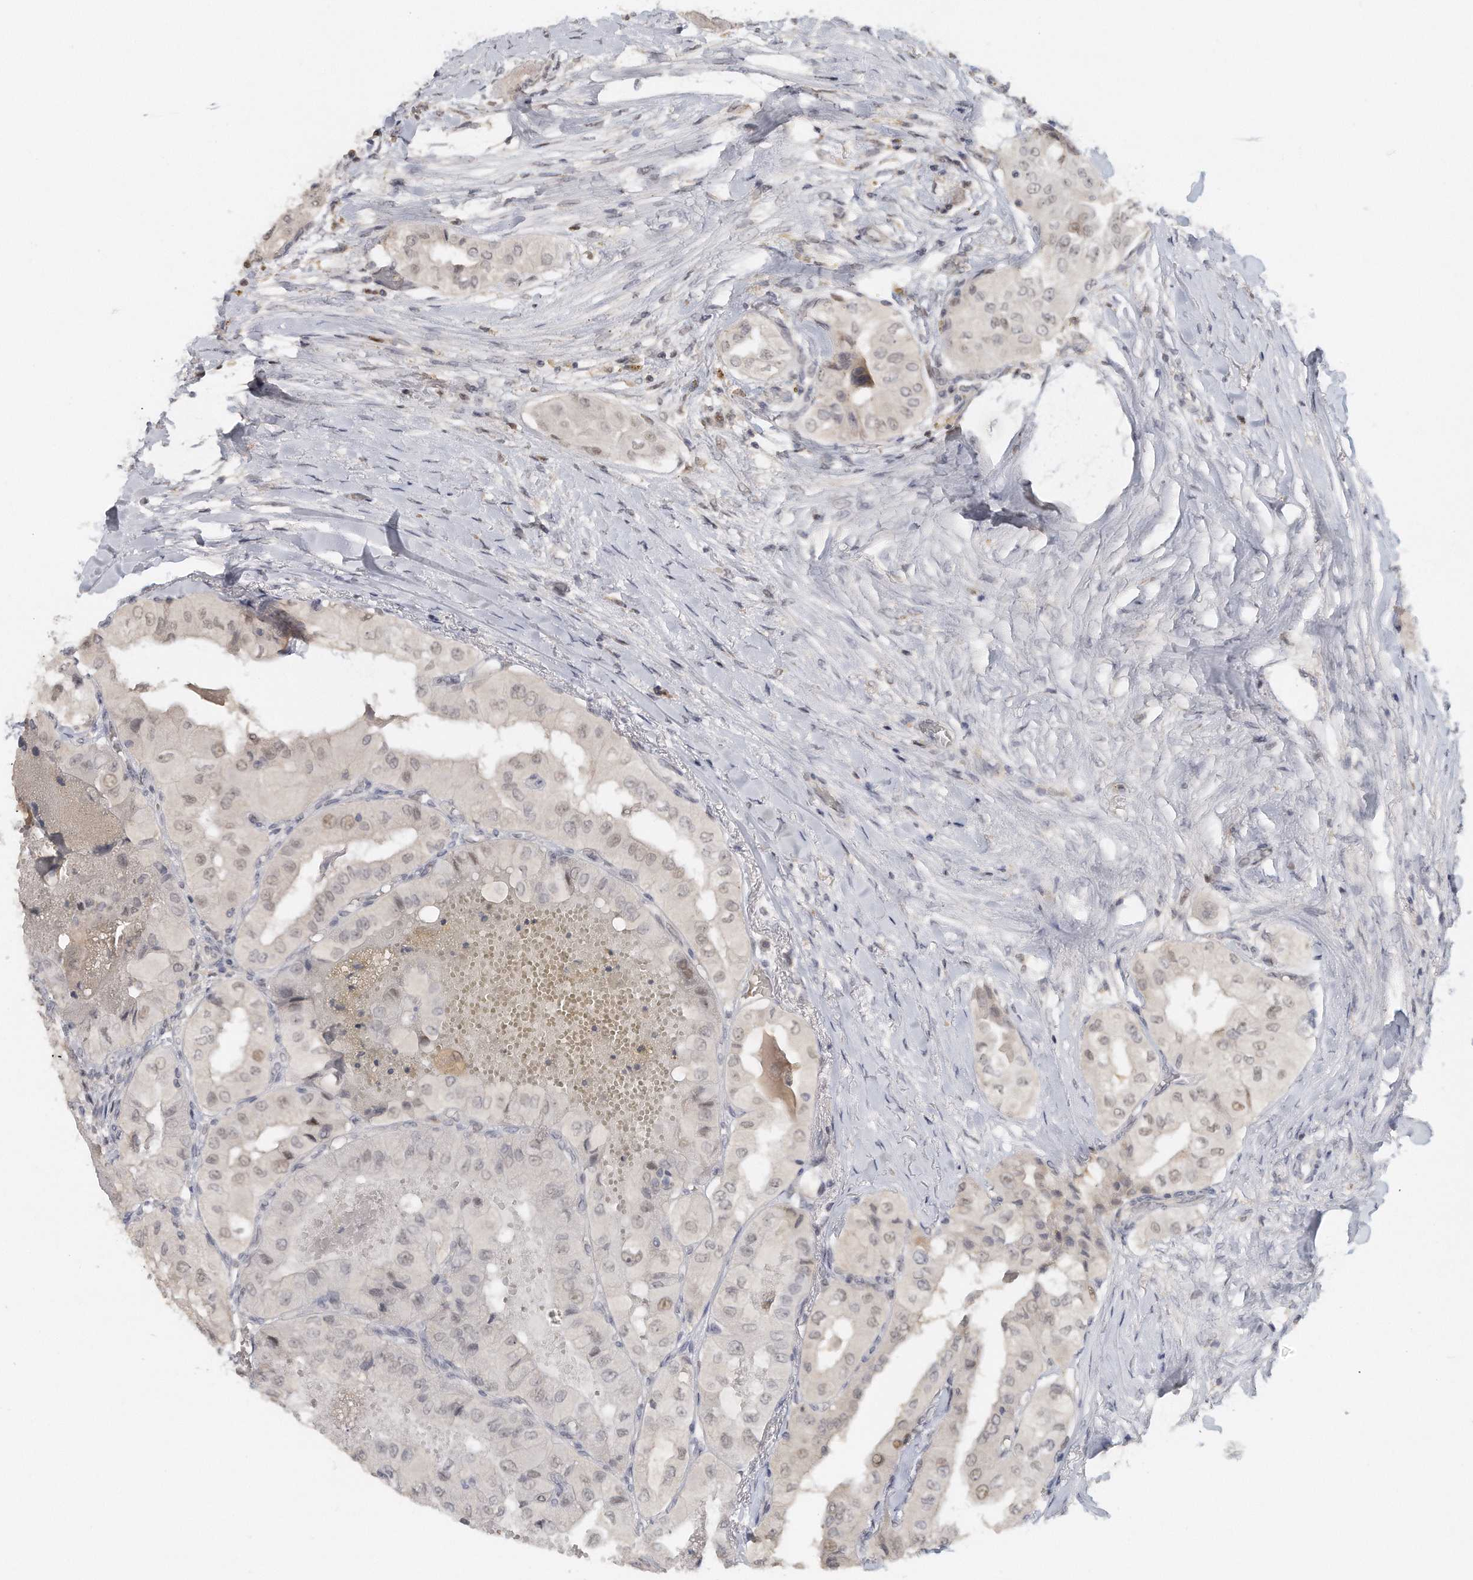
{"staining": {"intensity": "weak", "quantity": "25%-75%", "location": "nuclear"}, "tissue": "thyroid cancer", "cell_type": "Tumor cells", "image_type": "cancer", "snomed": [{"axis": "morphology", "description": "Papillary adenocarcinoma, NOS"}, {"axis": "topography", "description": "Thyroid gland"}], "caption": "Tumor cells demonstrate low levels of weak nuclear expression in about 25%-75% of cells in thyroid papillary adenocarcinoma. Ihc stains the protein in brown and the nuclei are stained blue.", "gene": "DDX43", "patient": {"sex": "female", "age": 59}}